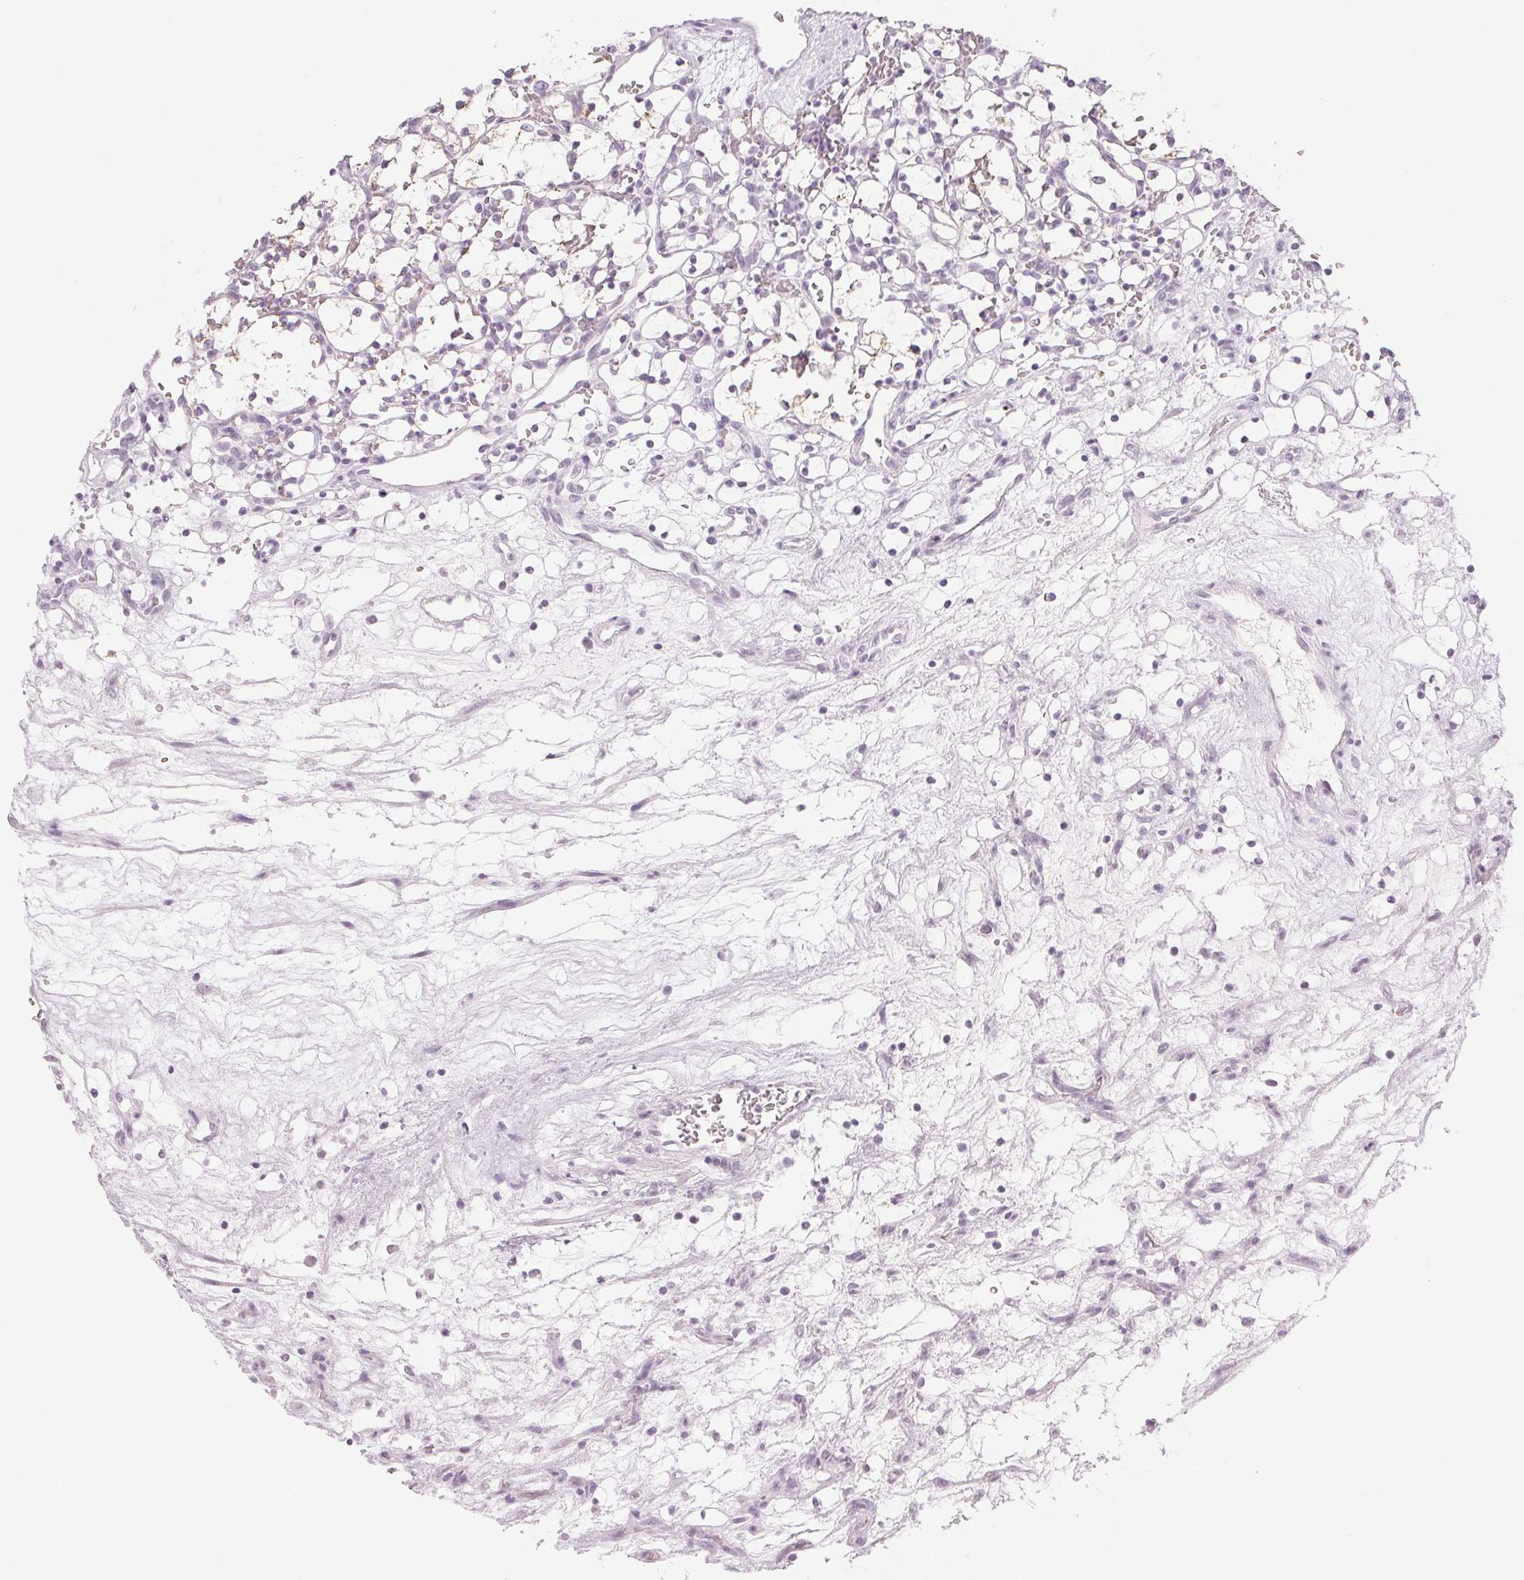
{"staining": {"intensity": "negative", "quantity": "none", "location": "none"}, "tissue": "renal cancer", "cell_type": "Tumor cells", "image_type": "cancer", "snomed": [{"axis": "morphology", "description": "Adenocarcinoma, NOS"}, {"axis": "topography", "description": "Kidney"}], "caption": "Renal cancer stained for a protein using immunohistochemistry exhibits no staining tumor cells.", "gene": "EHHADH", "patient": {"sex": "female", "age": 69}}